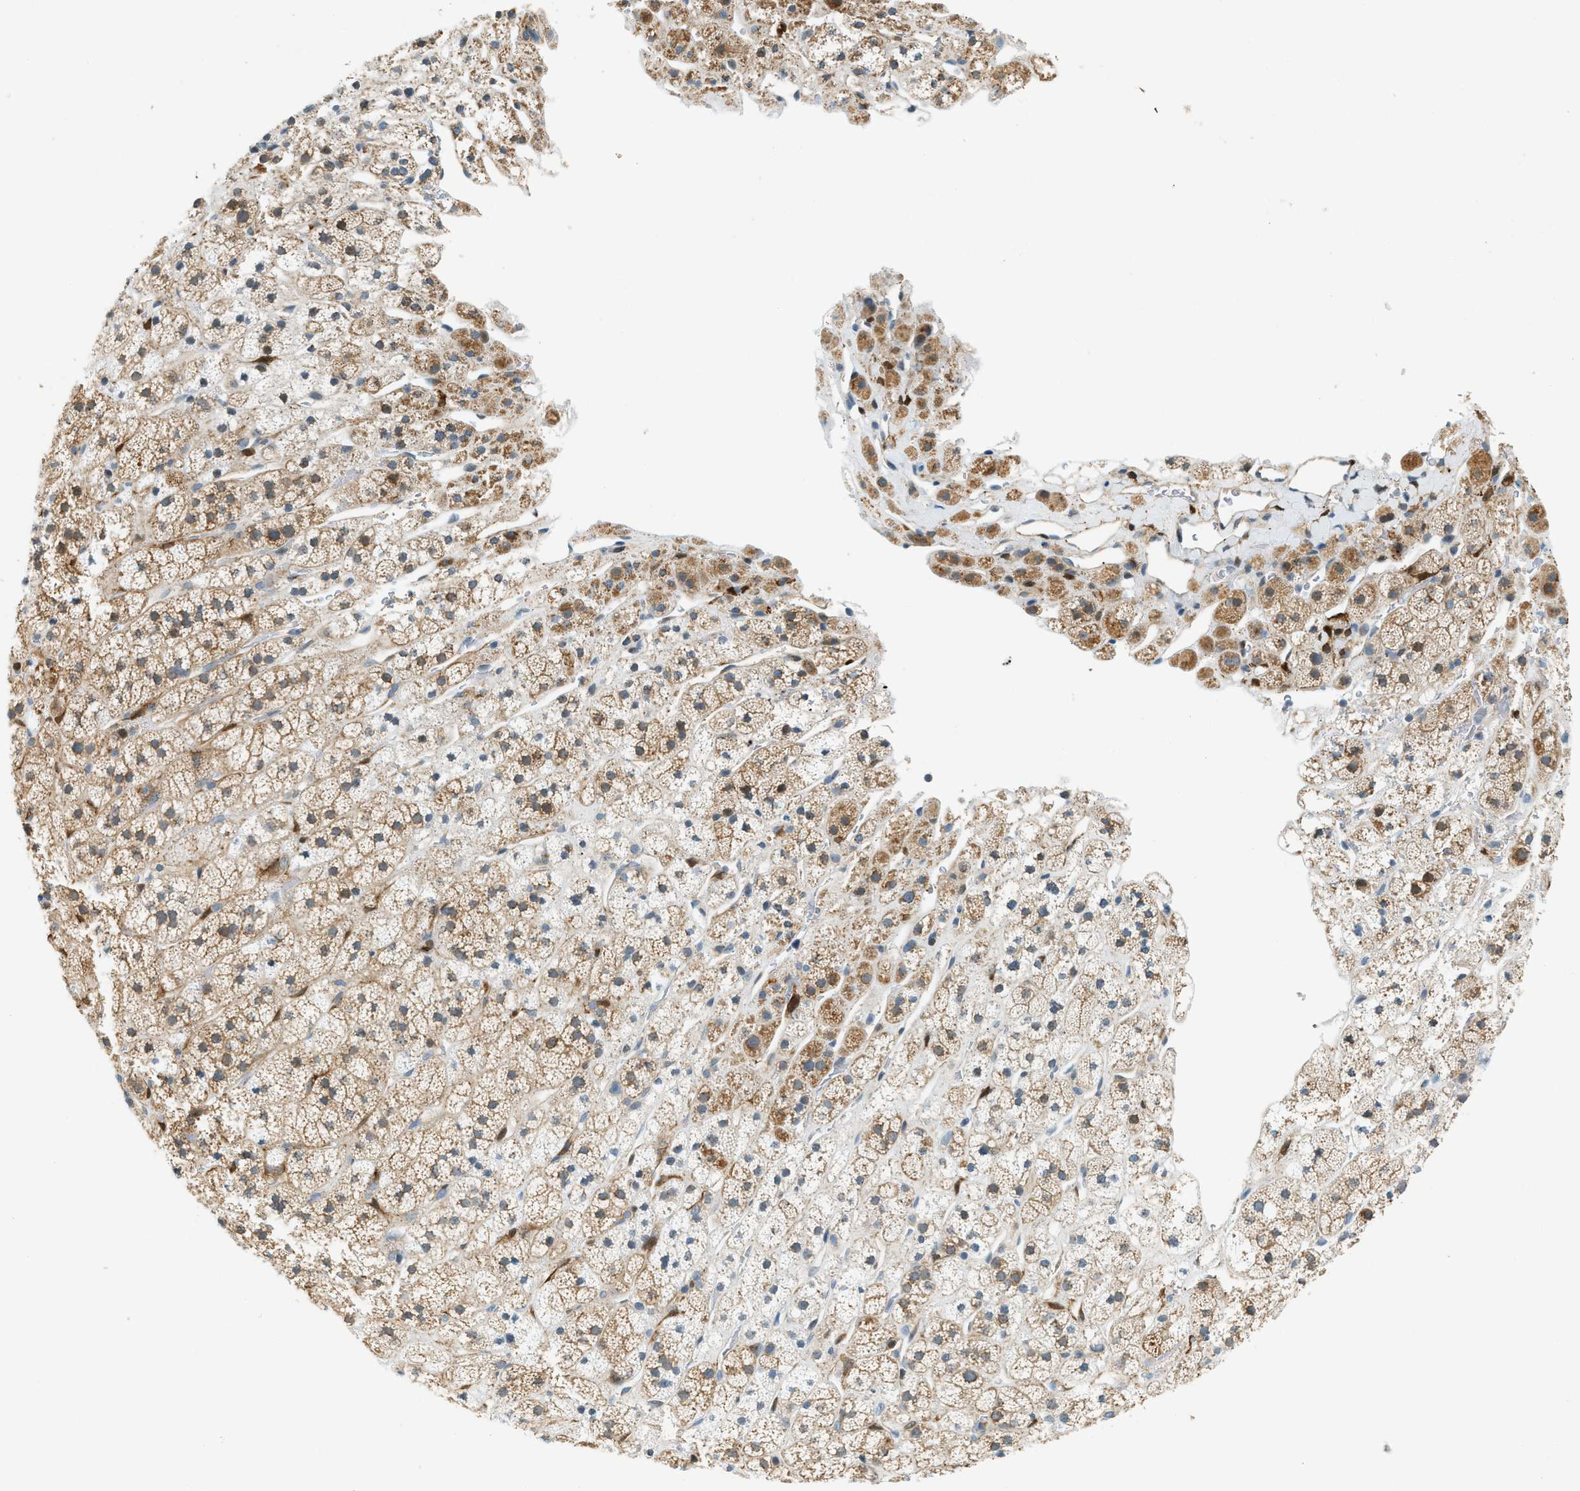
{"staining": {"intensity": "moderate", "quantity": ">75%", "location": "cytoplasmic/membranous"}, "tissue": "adrenal gland", "cell_type": "Glandular cells", "image_type": "normal", "snomed": [{"axis": "morphology", "description": "Normal tissue, NOS"}, {"axis": "topography", "description": "Adrenal gland"}], "caption": "Immunohistochemistry (DAB) staining of unremarkable adrenal gland reveals moderate cytoplasmic/membranous protein expression in approximately >75% of glandular cells. The protein of interest is shown in brown color, while the nuclei are stained blue.", "gene": "PIGG", "patient": {"sex": "male", "age": 56}}